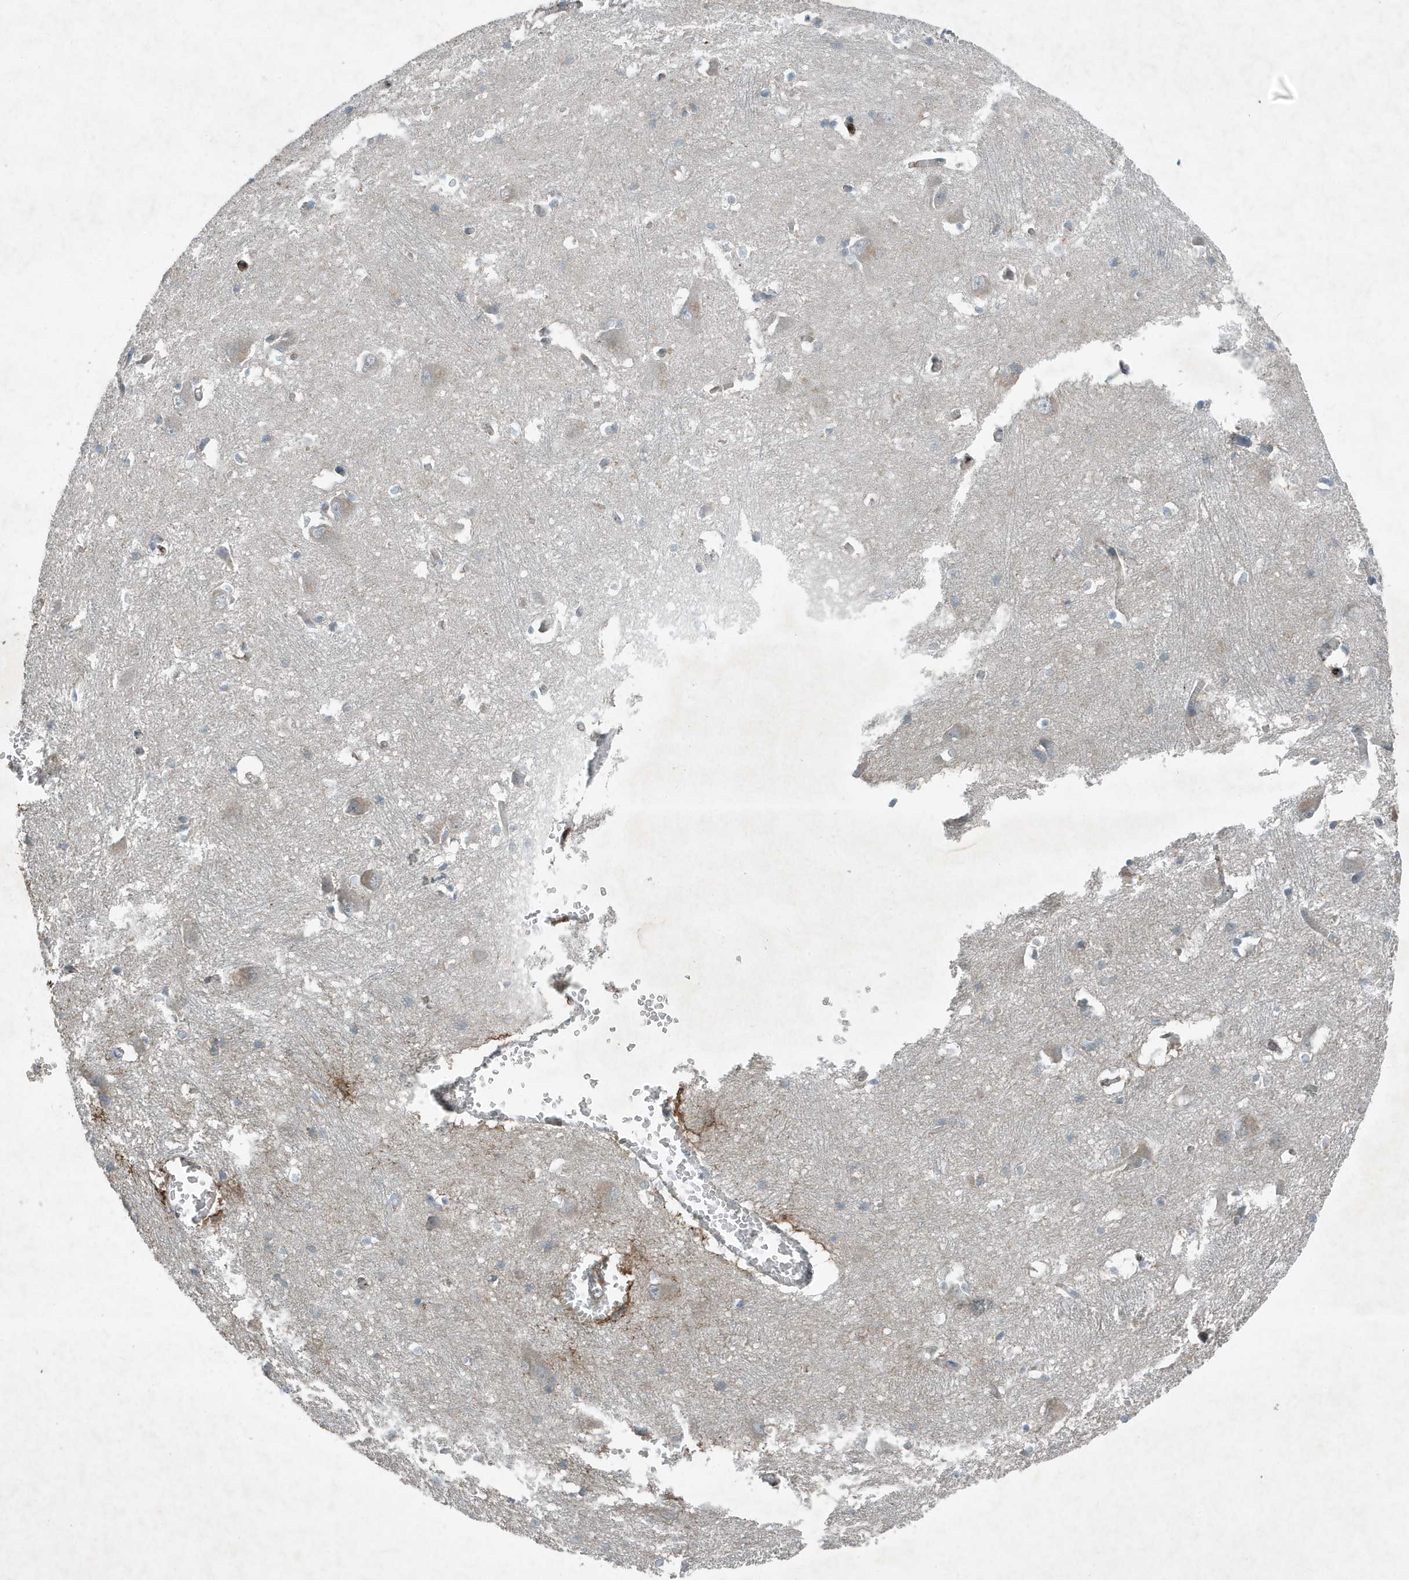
{"staining": {"intensity": "moderate", "quantity": "<25%", "location": "cytoplasmic/membranous"}, "tissue": "caudate", "cell_type": "Glial cells", "image_type": "normal", "snomed": [{"axis": "morphology", "description": "Normal tissue, NOS"}, {"axis": "topography", "description": "Lateral ventricle wall"}], "caption": "Human caudate stained for a protein (brown) displays moderate cytoplasmic/membranous positive staining in approximately <25% of glial cells.", "gene": "DAPP1", "patient": {"sex": "male", "age": 37}}